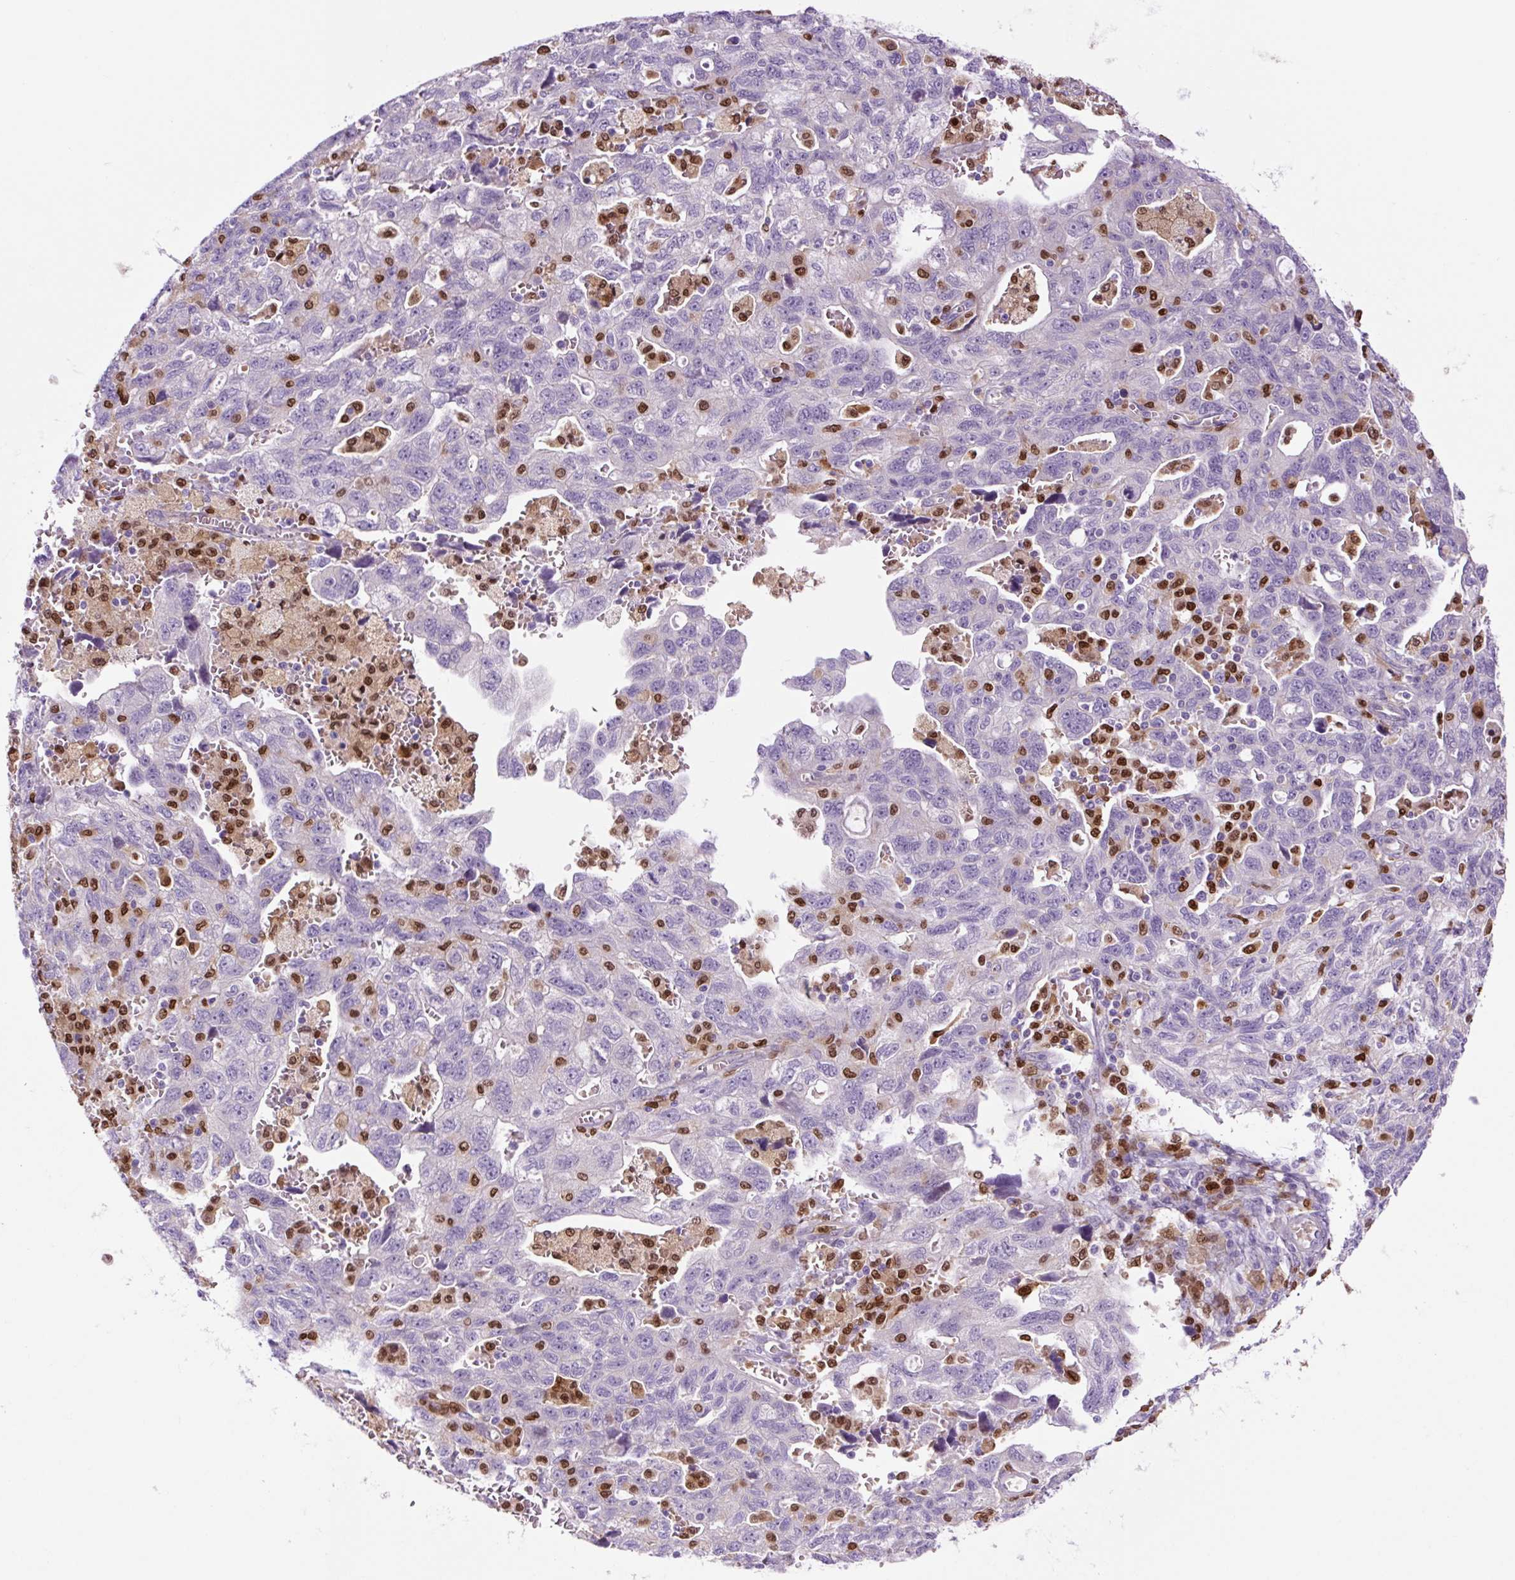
{"staining": {"intensity": "negative", "quantity": "none", "location": "none"}, "tissue": "ovarian cancer", "cell_type": "Tumor cells", "image_type": "cancer", "snomed": [{"axis": "morphology", "description": "Carcinoma, NOS"}, {"axis": "morphology", "description": "Cystadenocarcinoma, serous, NOS"}, {"axis": "topography", "description": "Ovary"}], "caption": "Tumor cells are negative for brown protein staining in ovarian cancer.", "gene": "SPI1", "patient": {"sex": "female", "age": 69}}